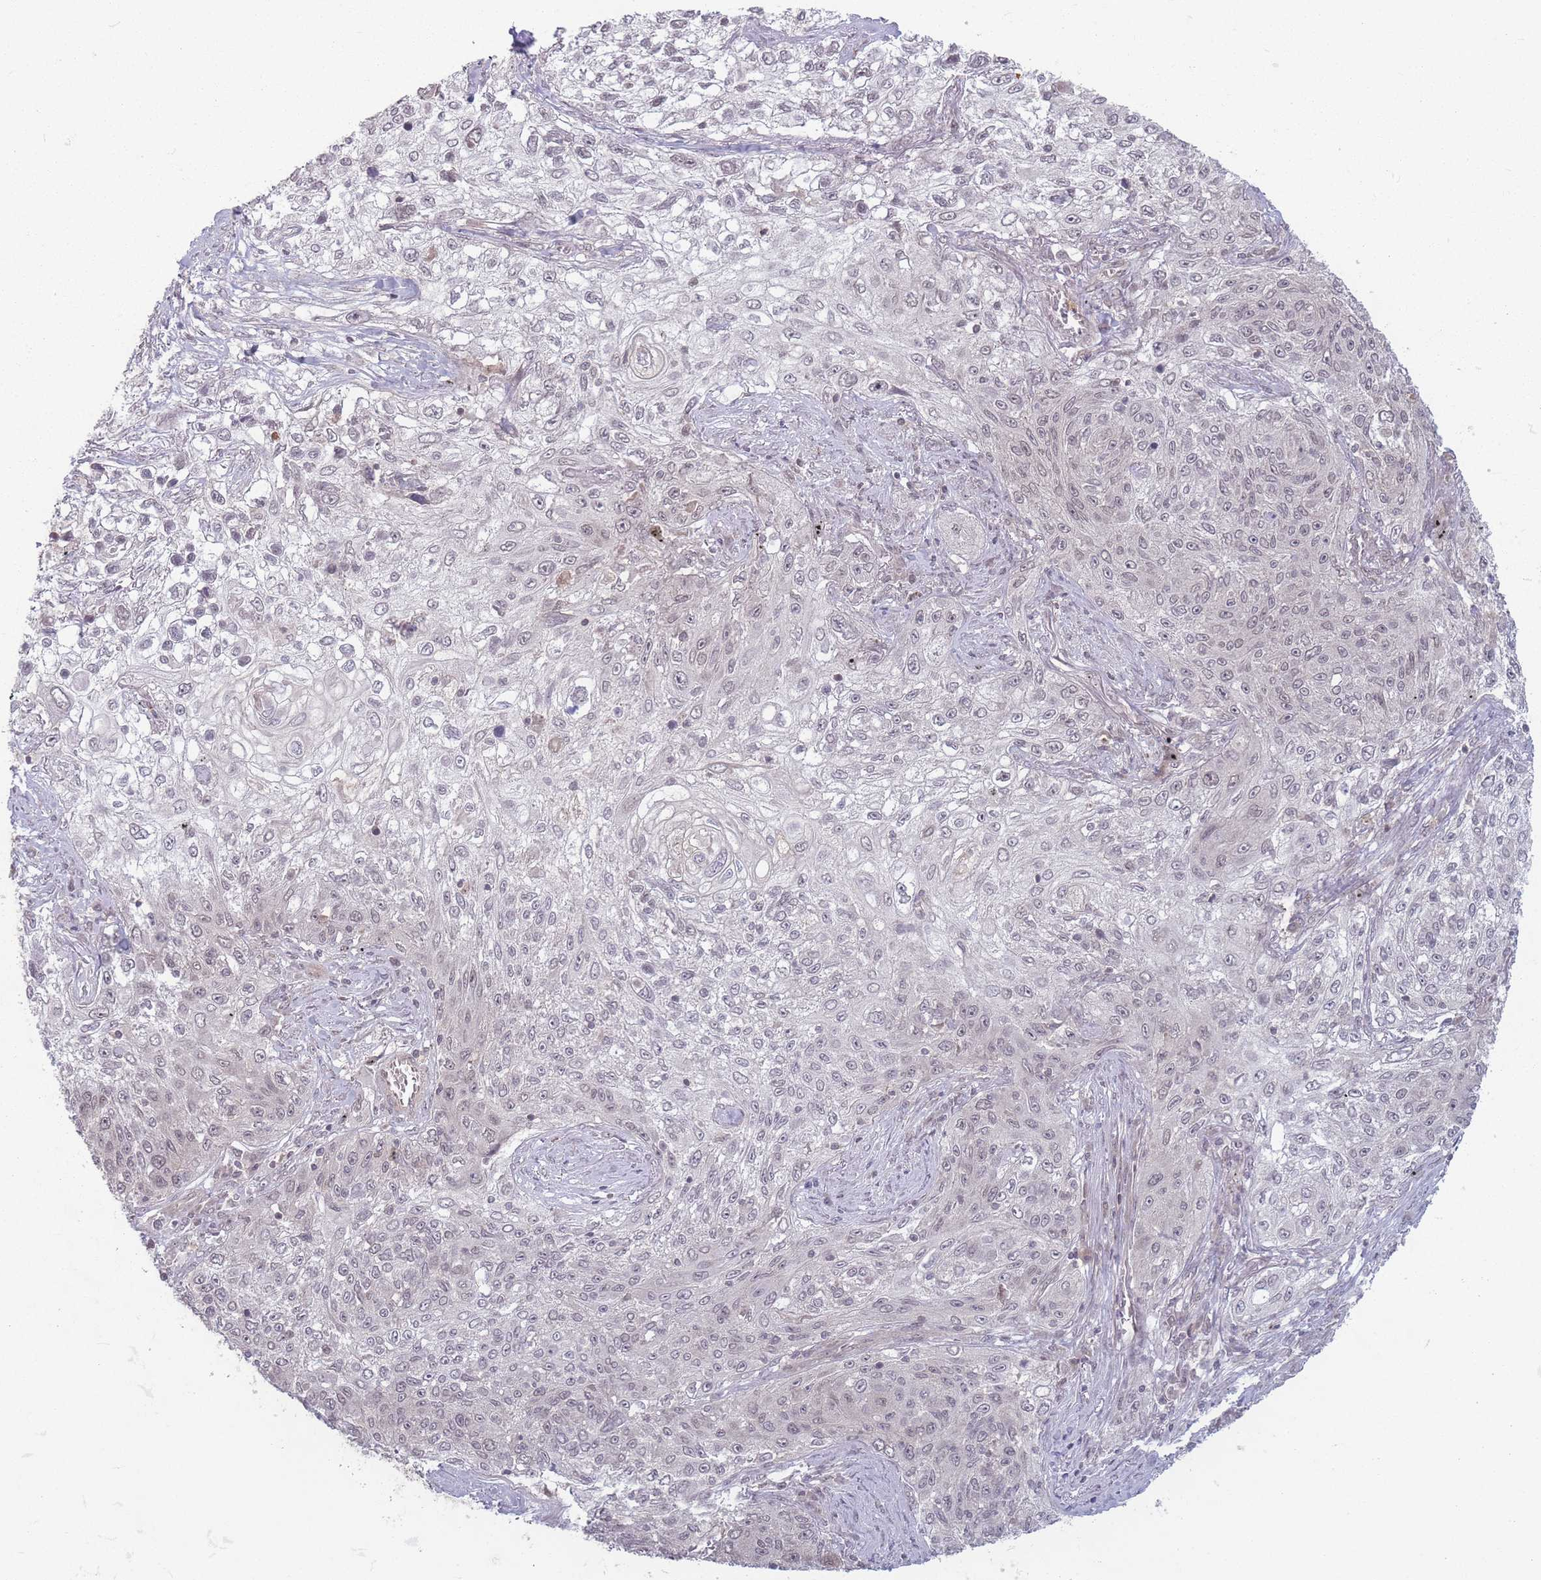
{"staining": {"intensity": "negative", "quantity": "none", "location": "none"}, "tissue": "lung cancer", "cell_type": "Tumor cells", "image_type": "cancer", "snomed": [{"axis": "morphology", "description": "Squamous cell carcinoma, NOS"}, {"axis": "topography", "description": "Lung"}], "caption": "Immunohistochemistry image of neoplastic tissue: lung cancer (squamous cell carcinoma) stained with DAB (3,3'-diaminobenzidine) exhibits no significant protein positivity in tumor cells.", "gene": "CCDC154", "patient": {"sex": "female", "age": 69}}